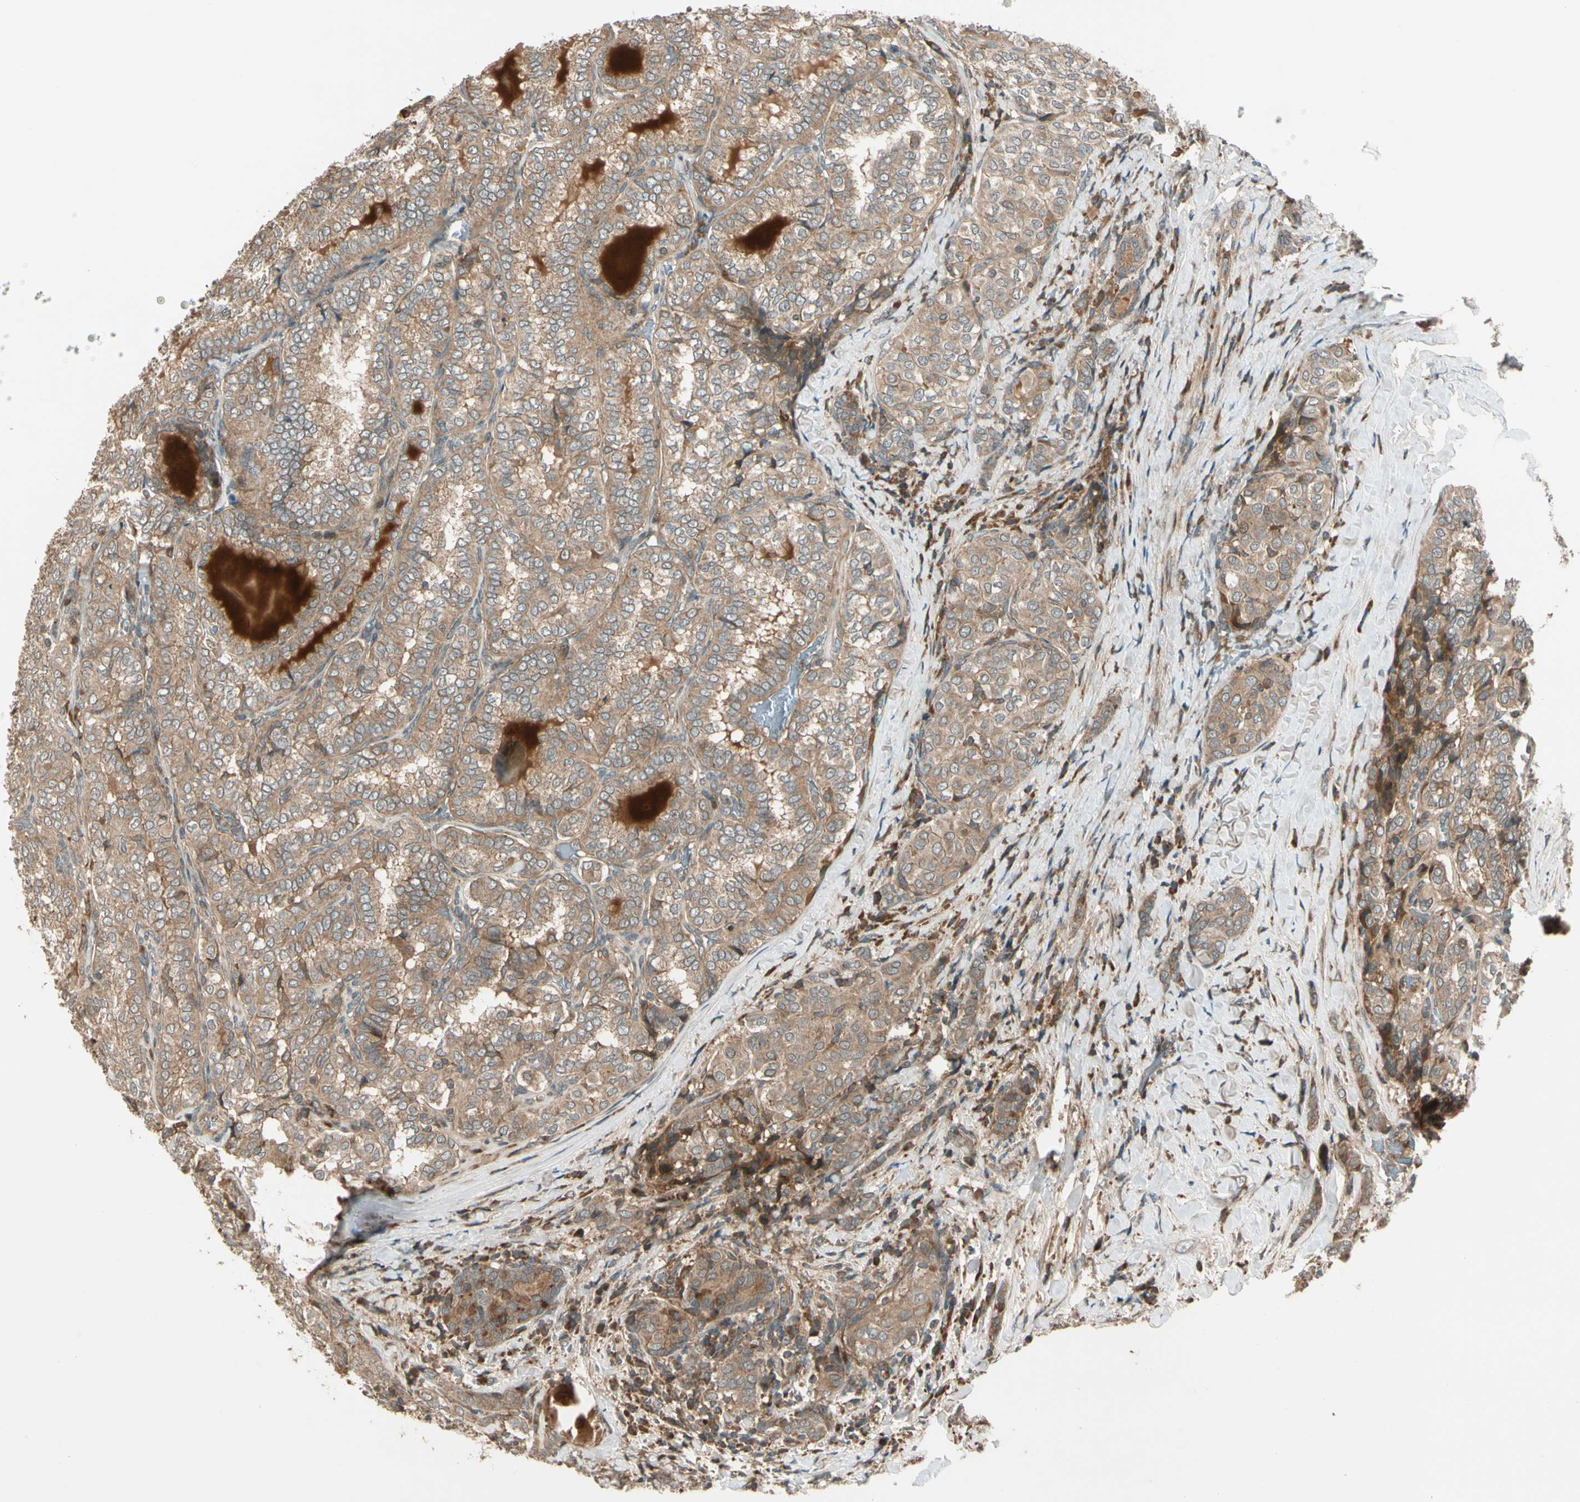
{"staining": {"intensity": "moderate", "quantity": ">75%", "location": "cytoplasmic/membranous"}, "tissue": "thyroid cancer", "cell_type": "Tumor cells", "image_type": "cancer", "snomed": [{"axis": "morphology", "description": "Normal tissue, NOS"}, {"axis": "morphology", "description": "Papillary adenocarcinoma, NOS"}, {"axis": "topography", "description": "Thyroid gland"}], "caption": "A histopathology image of human thyroid cancer stained for a protein displays moderate cytoplasmic/membranous brown staining in tumor cells. (DAB (3,3'-diaminobenzidine) IHC, brown staining for protein, blue staining for nuclei).", "gene": "ACVR1C", "patient": {"sex": "female", "age": 30}}